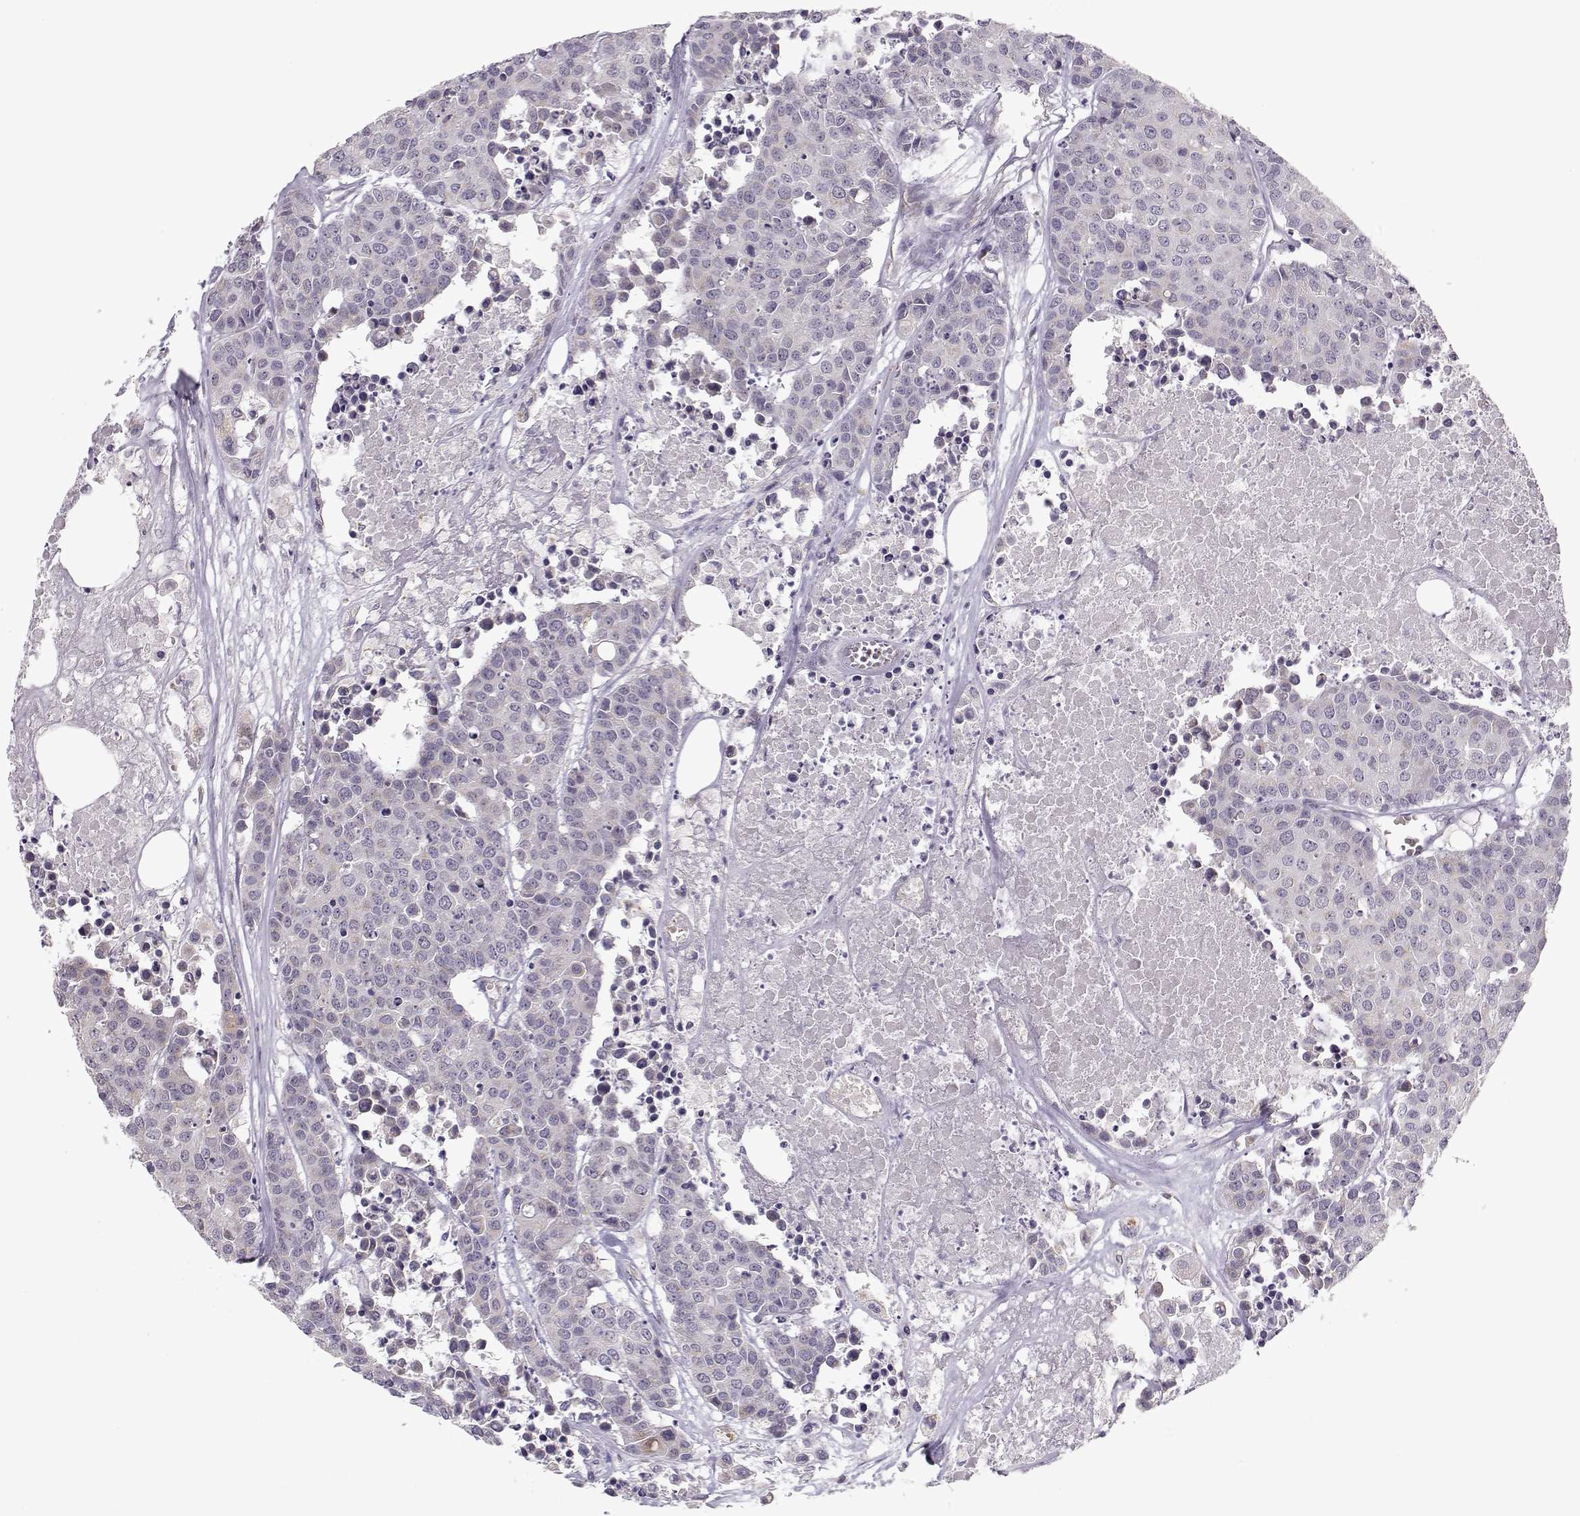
{"staining": {"intensity": "negative", "quantity": "none", "location": "none"}, "tissue": "carcinoid", "cell_type": "Tumor cells", "image_type": "cancer", "snomed": [{"axis": "morphology", "description": "Carcinoid, malignant, NOS"}, {"axis": "topography", "description": "Colon"}], "caption": "DAB immunohistochemical staining of human malignant carcinoid exhibits no significant staining in tumor cells.", "gene": "SLC4A5", "patient": {"sex": "male", "age": 81}}